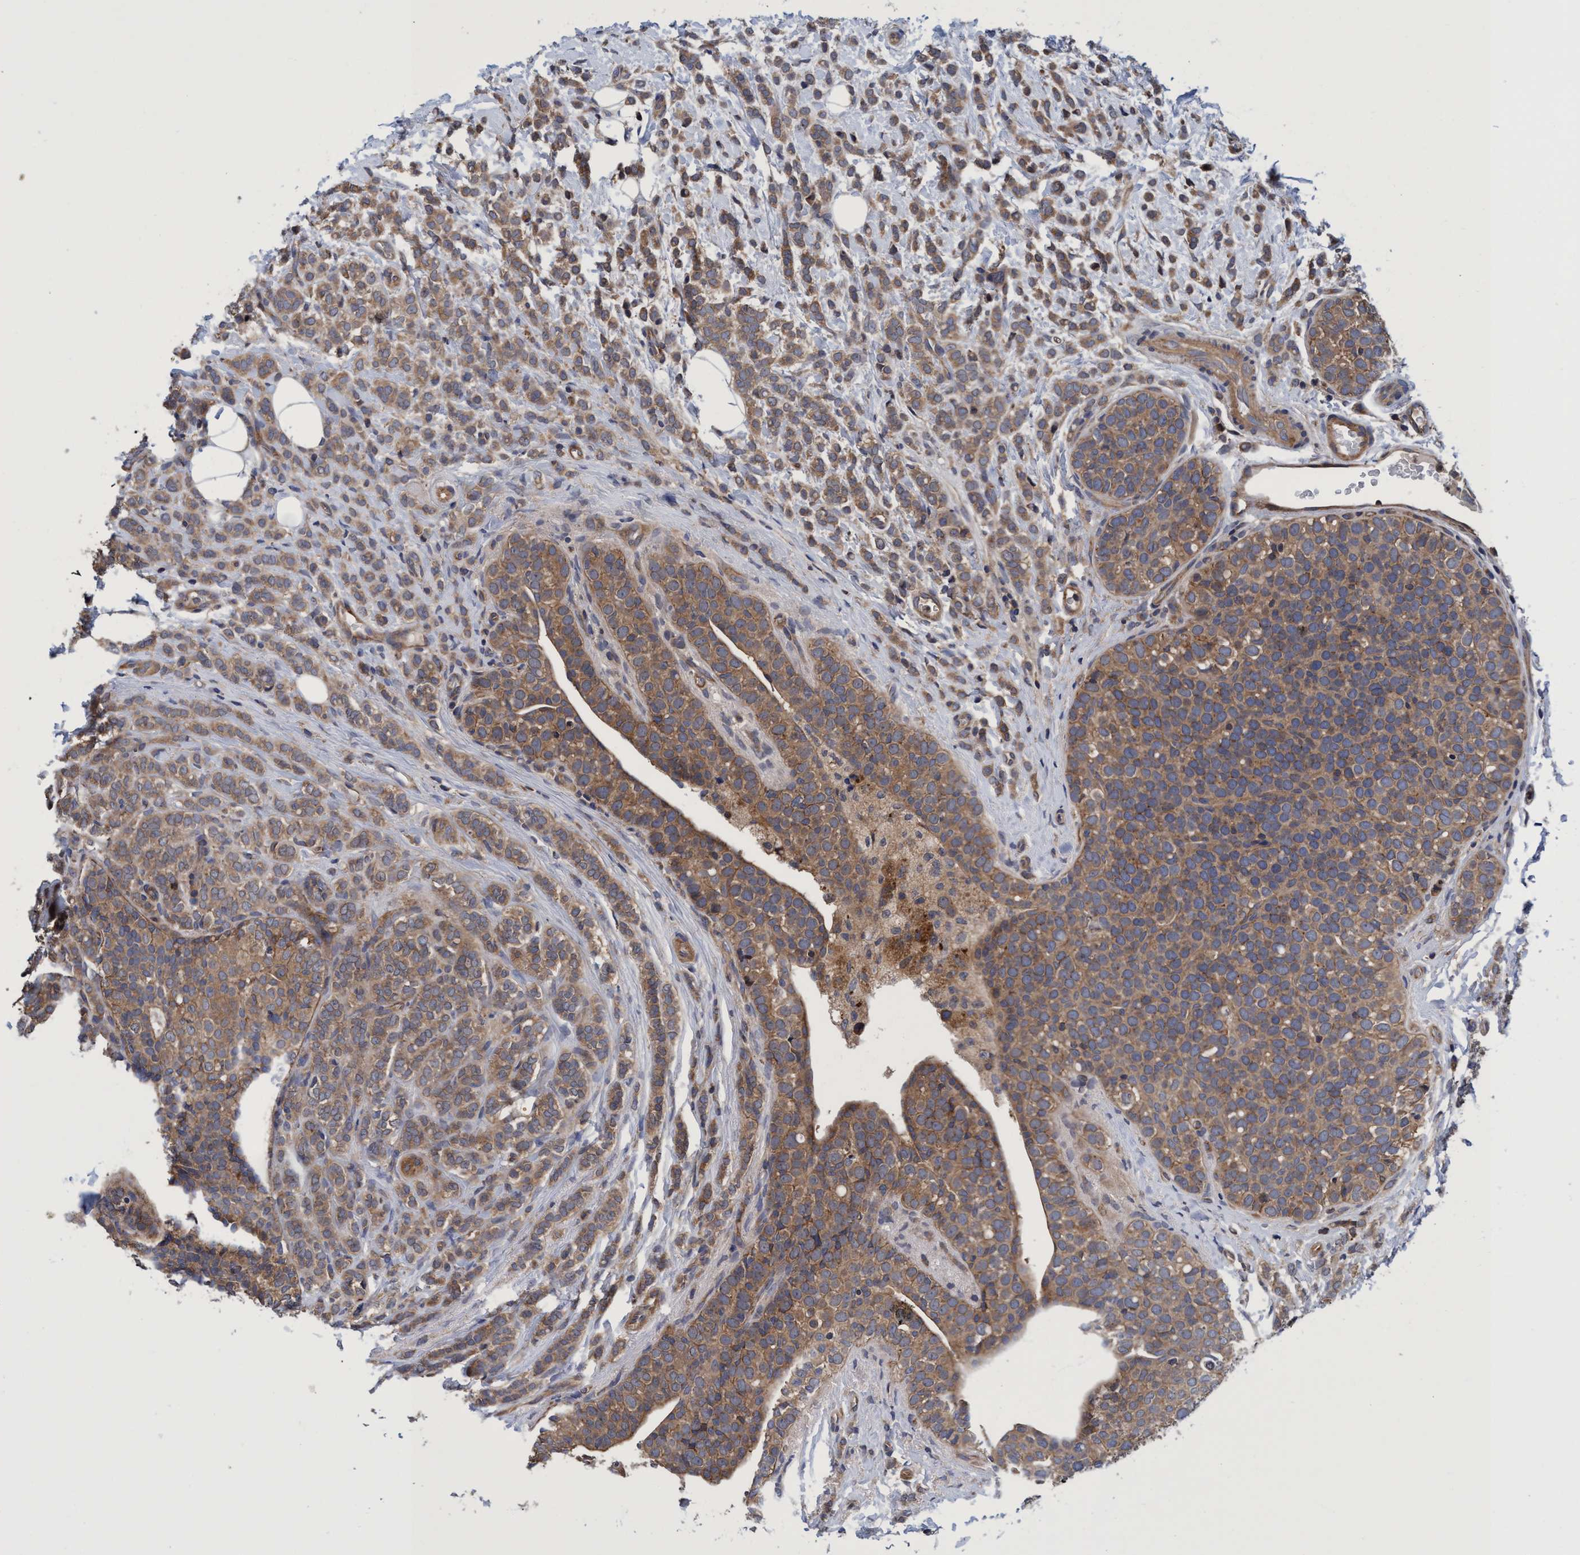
{"staining": {"intensity": "moderate", "quantity": ">75%", "location": "cytoplasmic/membranous"}, "tissue": "breast cancer", "cell_type": "Tumor cells", "image_type": "cancer", "snomed": [{"axis": "morphology", "description": "Lobular carcinoma"}, {"axis": "topography", "description": "Breast"}], "caption": "Immunohistochemical staining of human breast cancer reveals moderate cytoplasmic/membranous protein staining in approximately >75% of tumor cells.", "gene": "CALCOCO2", "patient": {"sex": "female", "age": 50}}